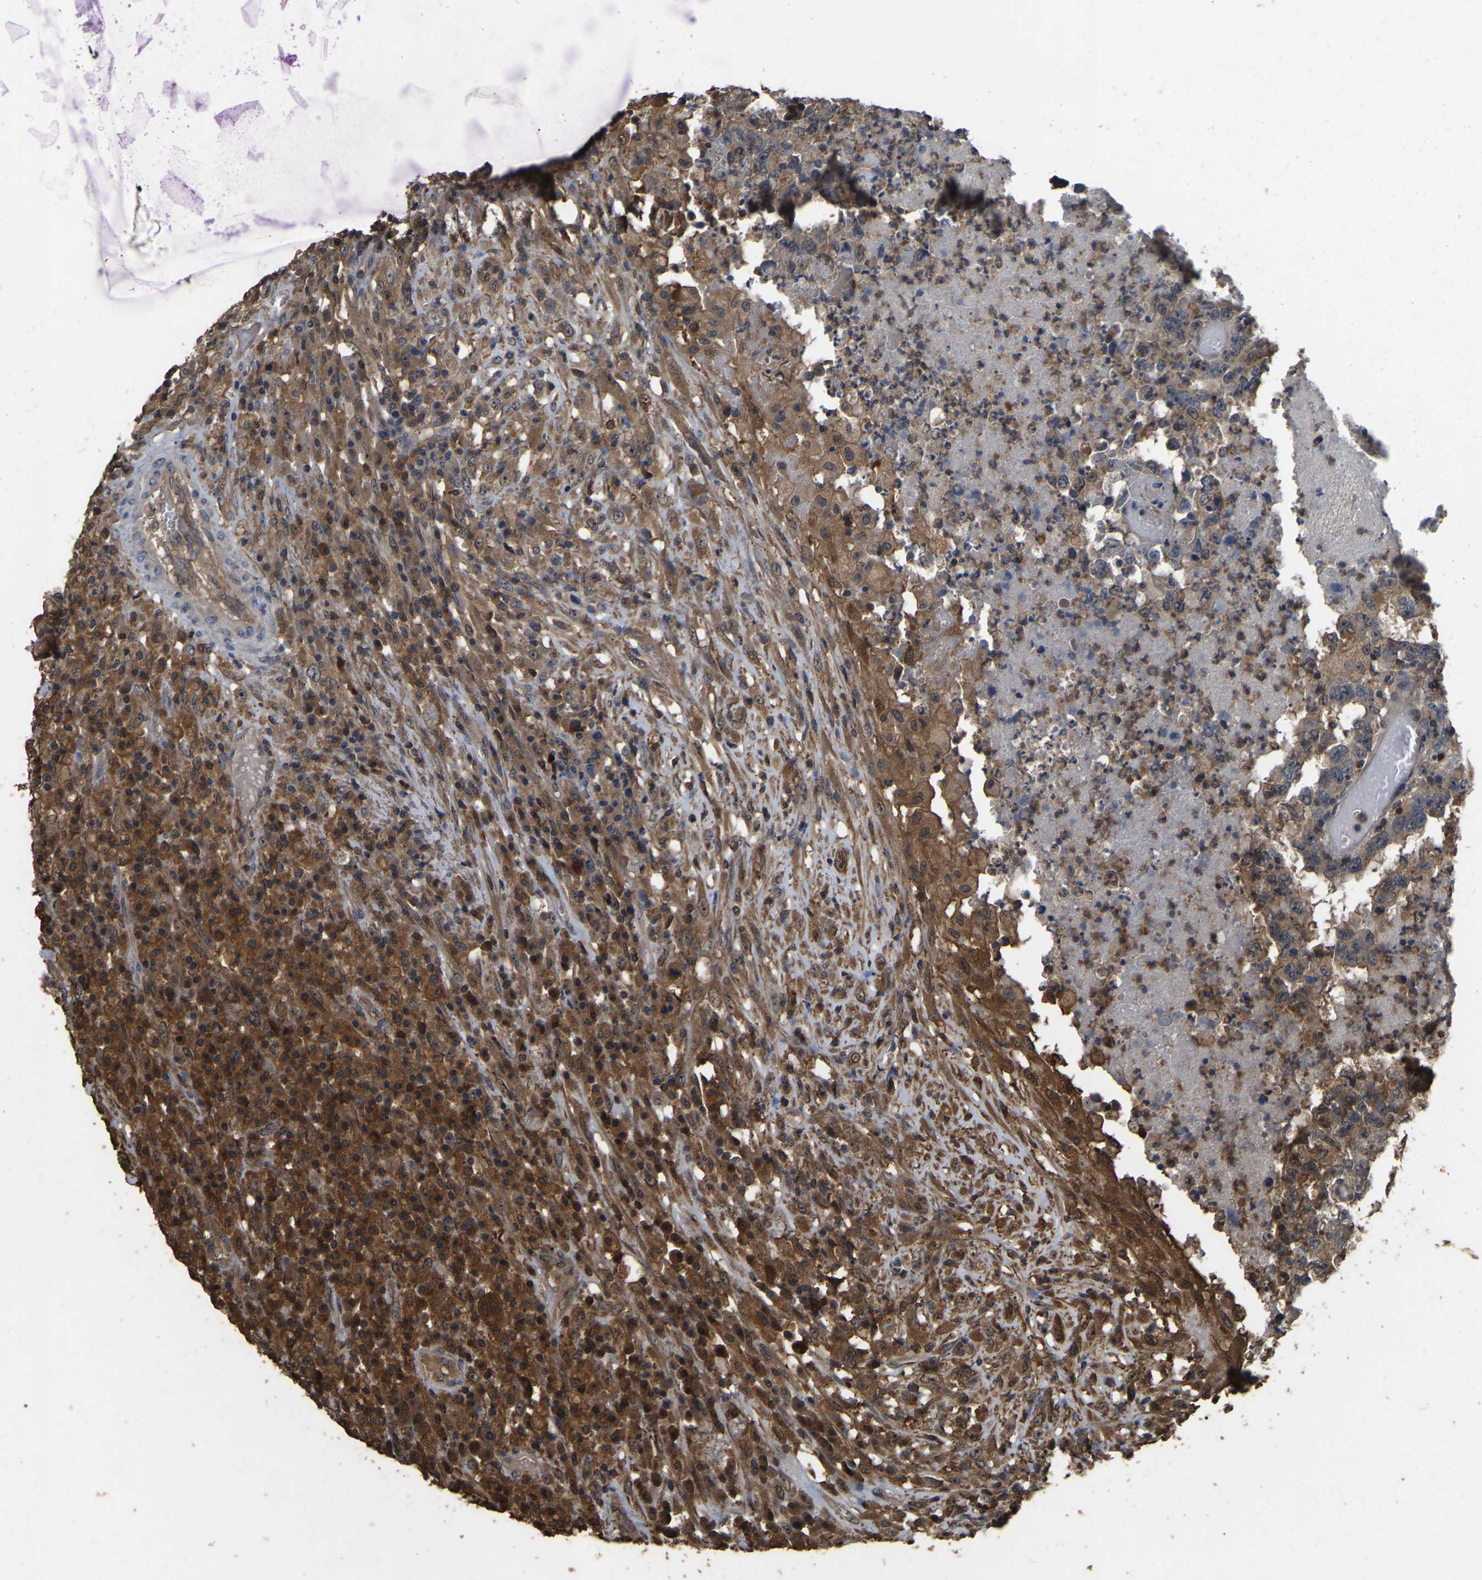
{"staining": {"intensity": "moderate", "quantity": ">75%", "location": "cytoplasmic/membranous"}, "tissue": "testis cancer", "cell_type": "Tumor cells", "image_type": "cancer", "snomed": [{"axis": "morphology", "description": "Necrosis, NOS"}, {"axis": "morphology", "description": "Carcinoma, Embryonal, NOS"}, {"axis": "topography", "description": "Testis"}], "caption": "Protein expression analysis of human embryonal carcinoma (testis) reveals moderate cytoplasmic/membranous expression in about >75% of tumor cells. (DAB (3,3'-diaminobenzidine) = brown stain, brightfield microscopy at high magnification).", "gene": "FHIT", "patient": {"sex": "male", "age": 19}}